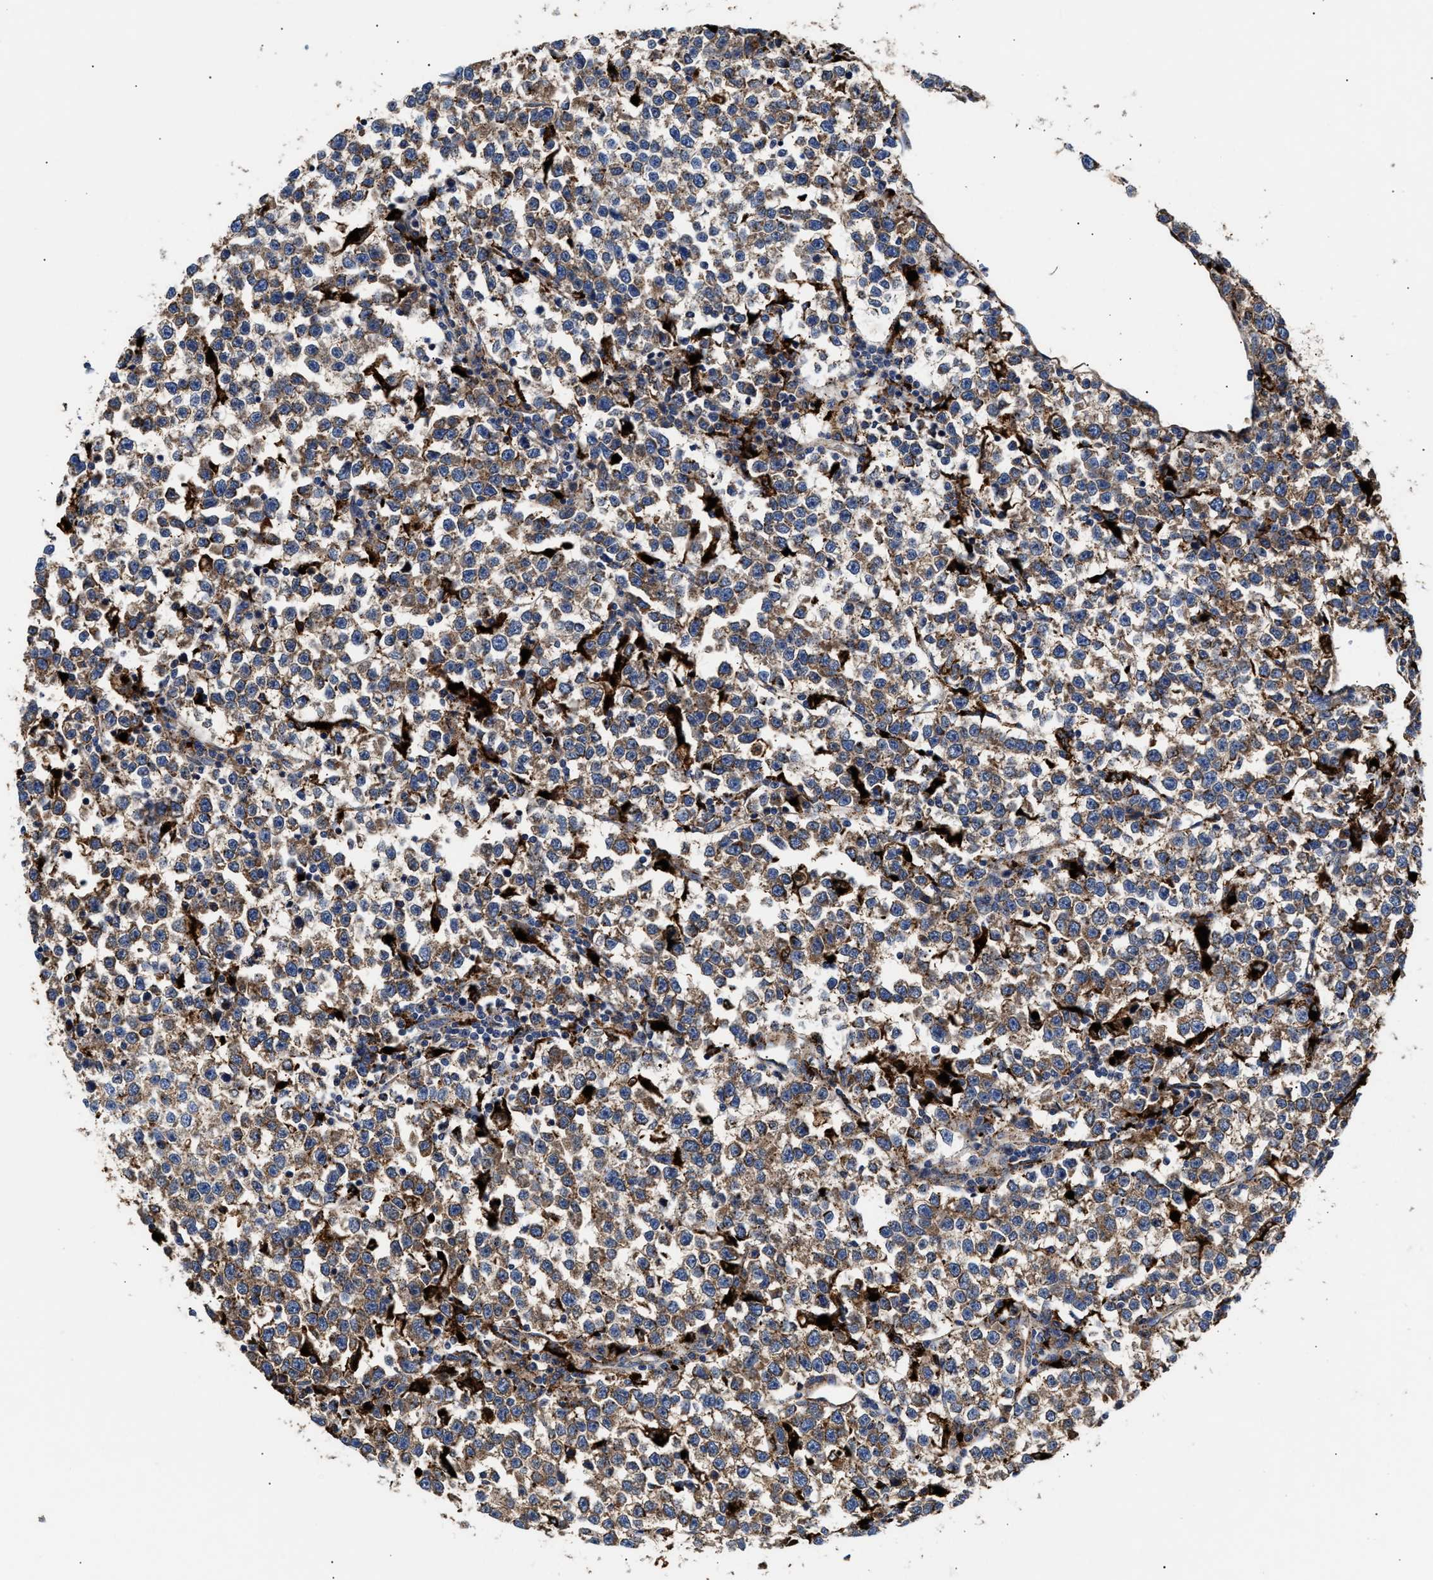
{"staining": {"intensity": "moderate", "quantity": ">75%", "location": "cytoplasmic/membranous"}, "tissue": "testis cancer", "cell_type": "Tumor cells", "image_type": "cancer", "snomed": [{"axis": "morphology", "description": "Normal tissue, NOS"}, {"axis": "morphology", "description": "Seminoma, NOS"}, {"axis": "topography", "description": "Testis"}], "caption": "A high-resolution image shows IHC staining of seminoma (testis), which shows moderate cytoplasmic/membranous positivity in about >75% of tumor cells.", "gene": "CCDC146", "patient": {"sex": "male", "age": 43}}